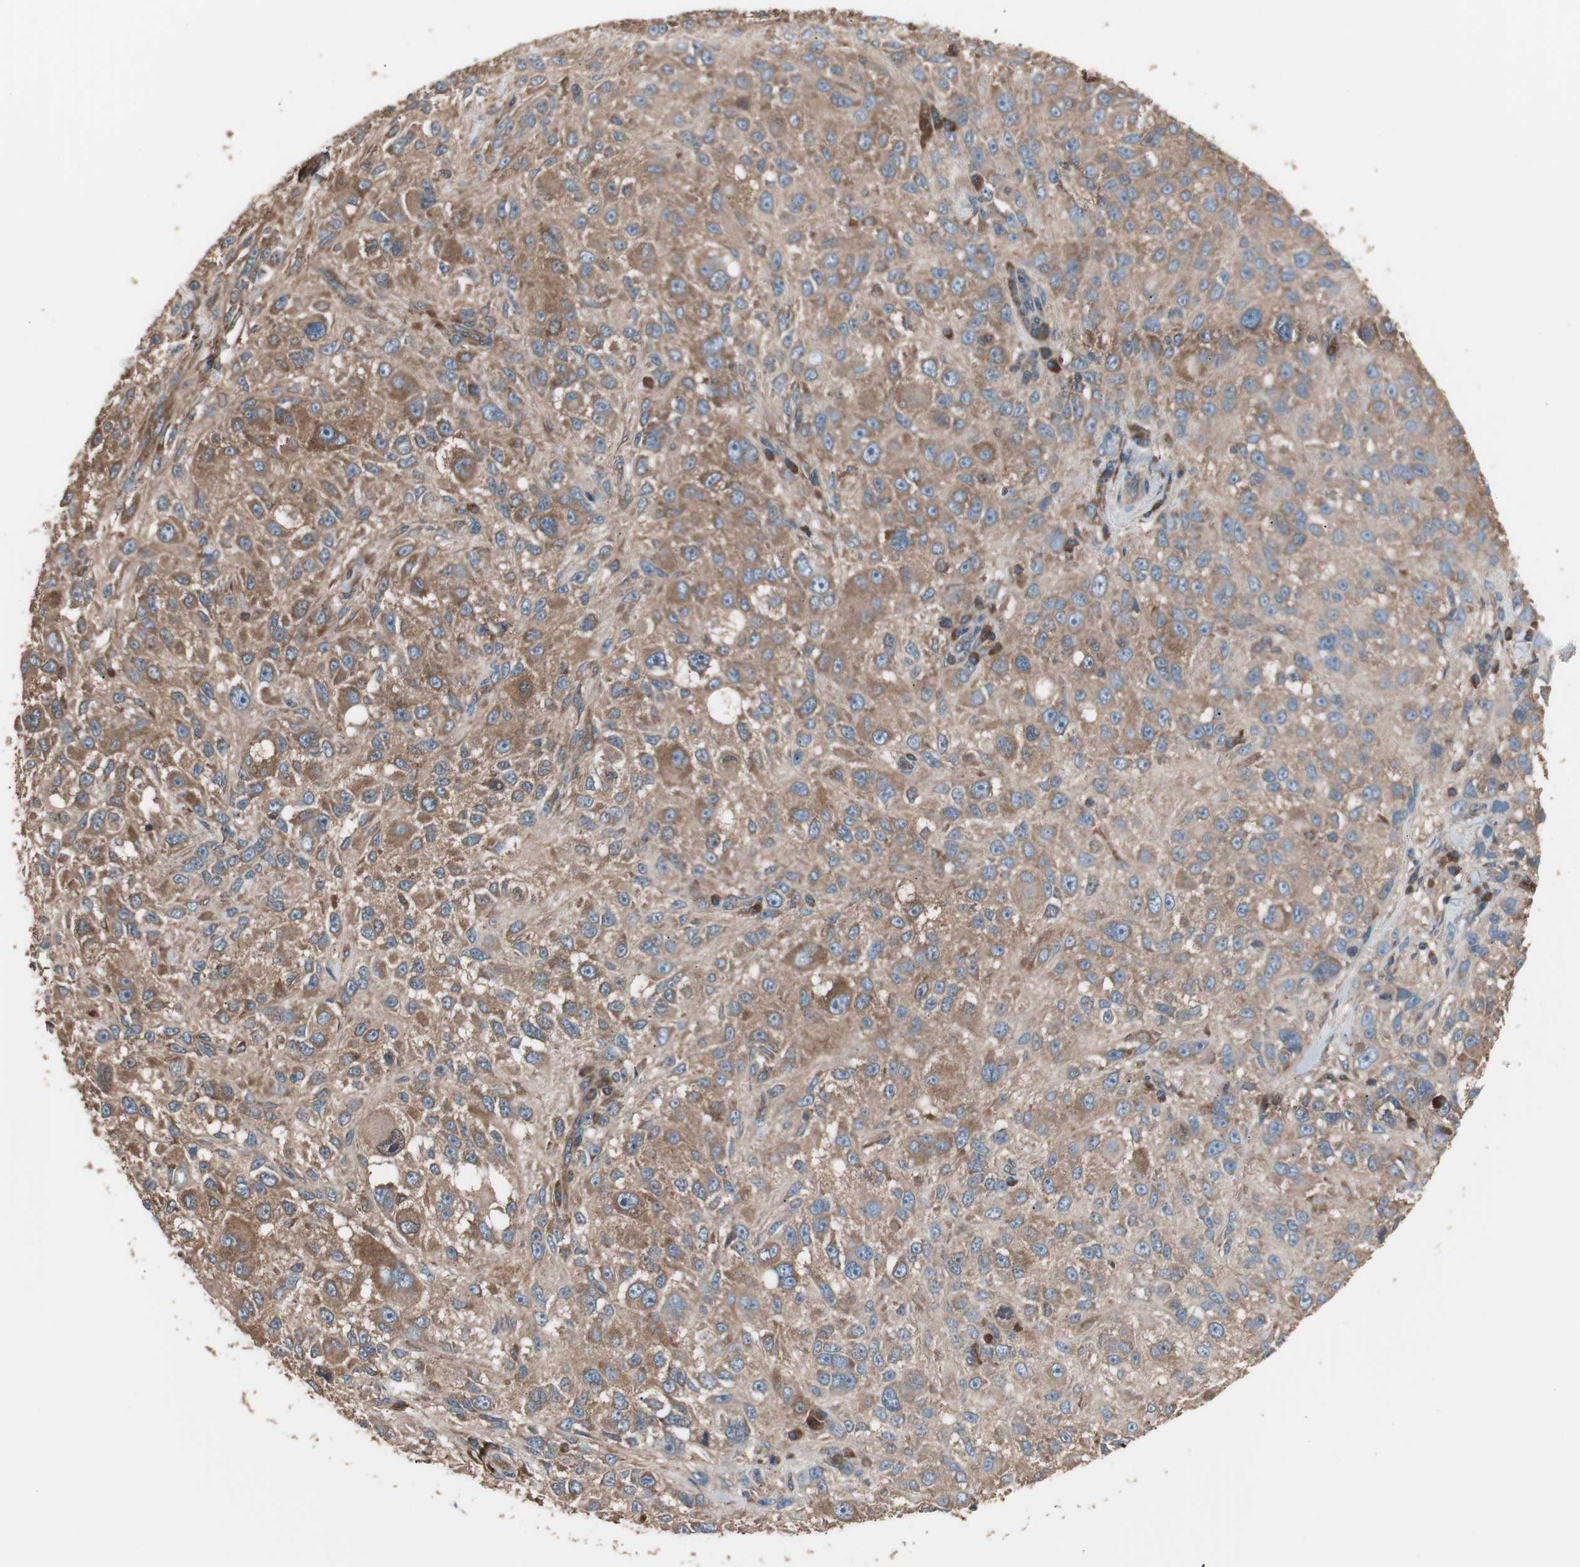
{"staining": {"intensity": "moderate", "quantity": ">75%", "location": "cytoplasmic/membranous"}, "tissue": "melanoma", "cell_type": "Tumor cells", "image_type": "cancer", "snomed": [{"axis": "morphology", "description": "Necrosis, NOS"}, {"axis": "morphology", "description": "Malignant melanoma, NOS"}, {"axis": "topography", "description": "Skin"}], "caption": "High-magnification brightfield microscopy of malignant melanoma stained with DAB (3,3'-diaminobenzidine) (brown) and counterstained with hematoxylin (blue). tumor cells exhibit moderate cytoplasmic/membranous positivity is identified in approximately>75% of cells. (DAB (3,3'-diaminobenzidine) IHC, brown staining for protein, blue staining for nuclei).", "gene": "CAPNS1", "patient": {"sex": "female", "age": 87}}